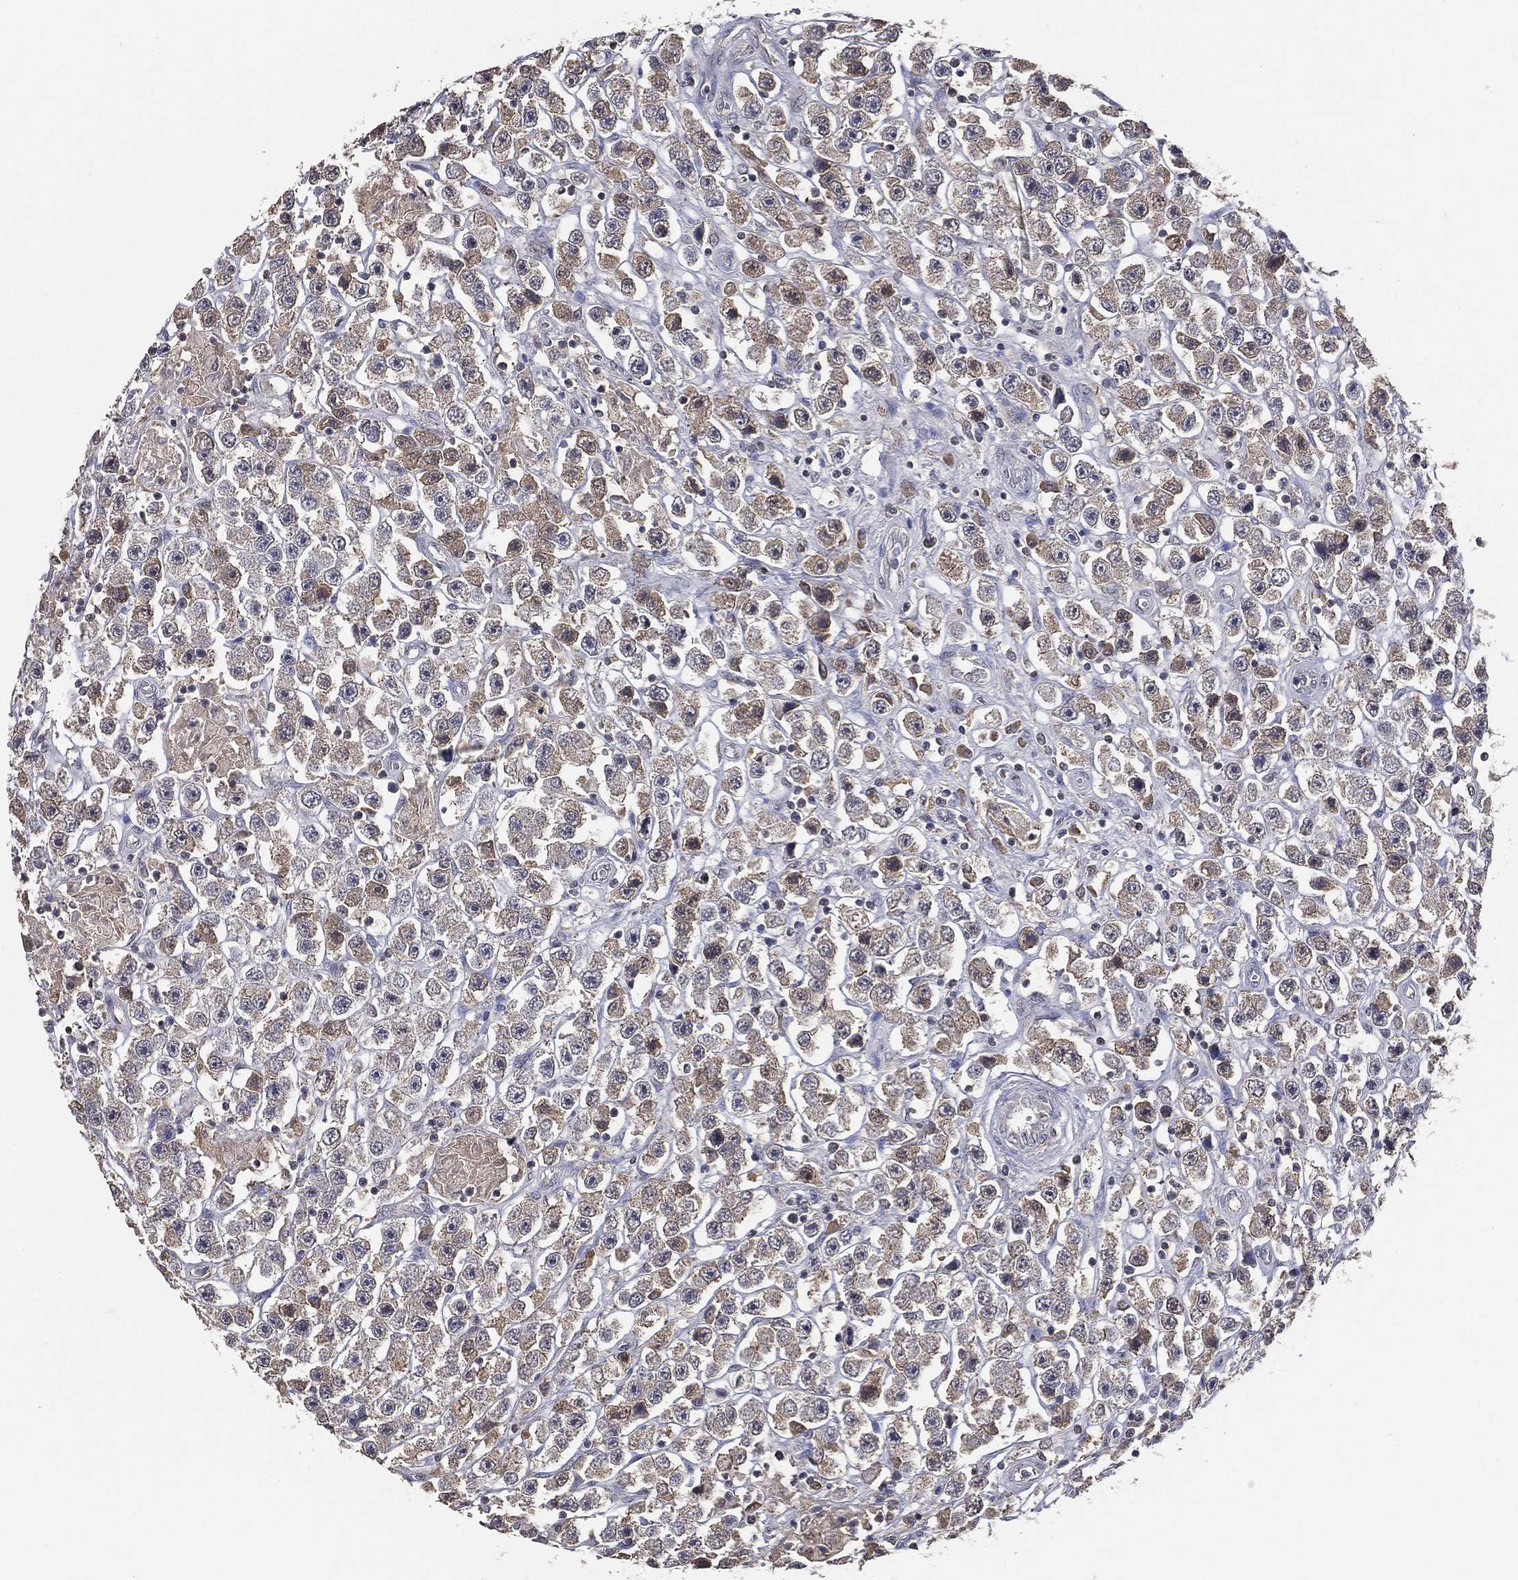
{"staining": {"intensity": "negative", "quantity": "none", "location": "none"}, "tissue": "testis cancer", "cell_type": "Tumor cells", "image_type": "cancer", "snomed": [{"axis": "morphology", "description": "Seminoma, NOS"}, {"axis": "topography", "description": "Testis"}], "caption": "Tumor cells are negative for protein expression in human testis seminoma.", "gene": "SNAP25", "patient": {"sex": "male", "age": 45}}